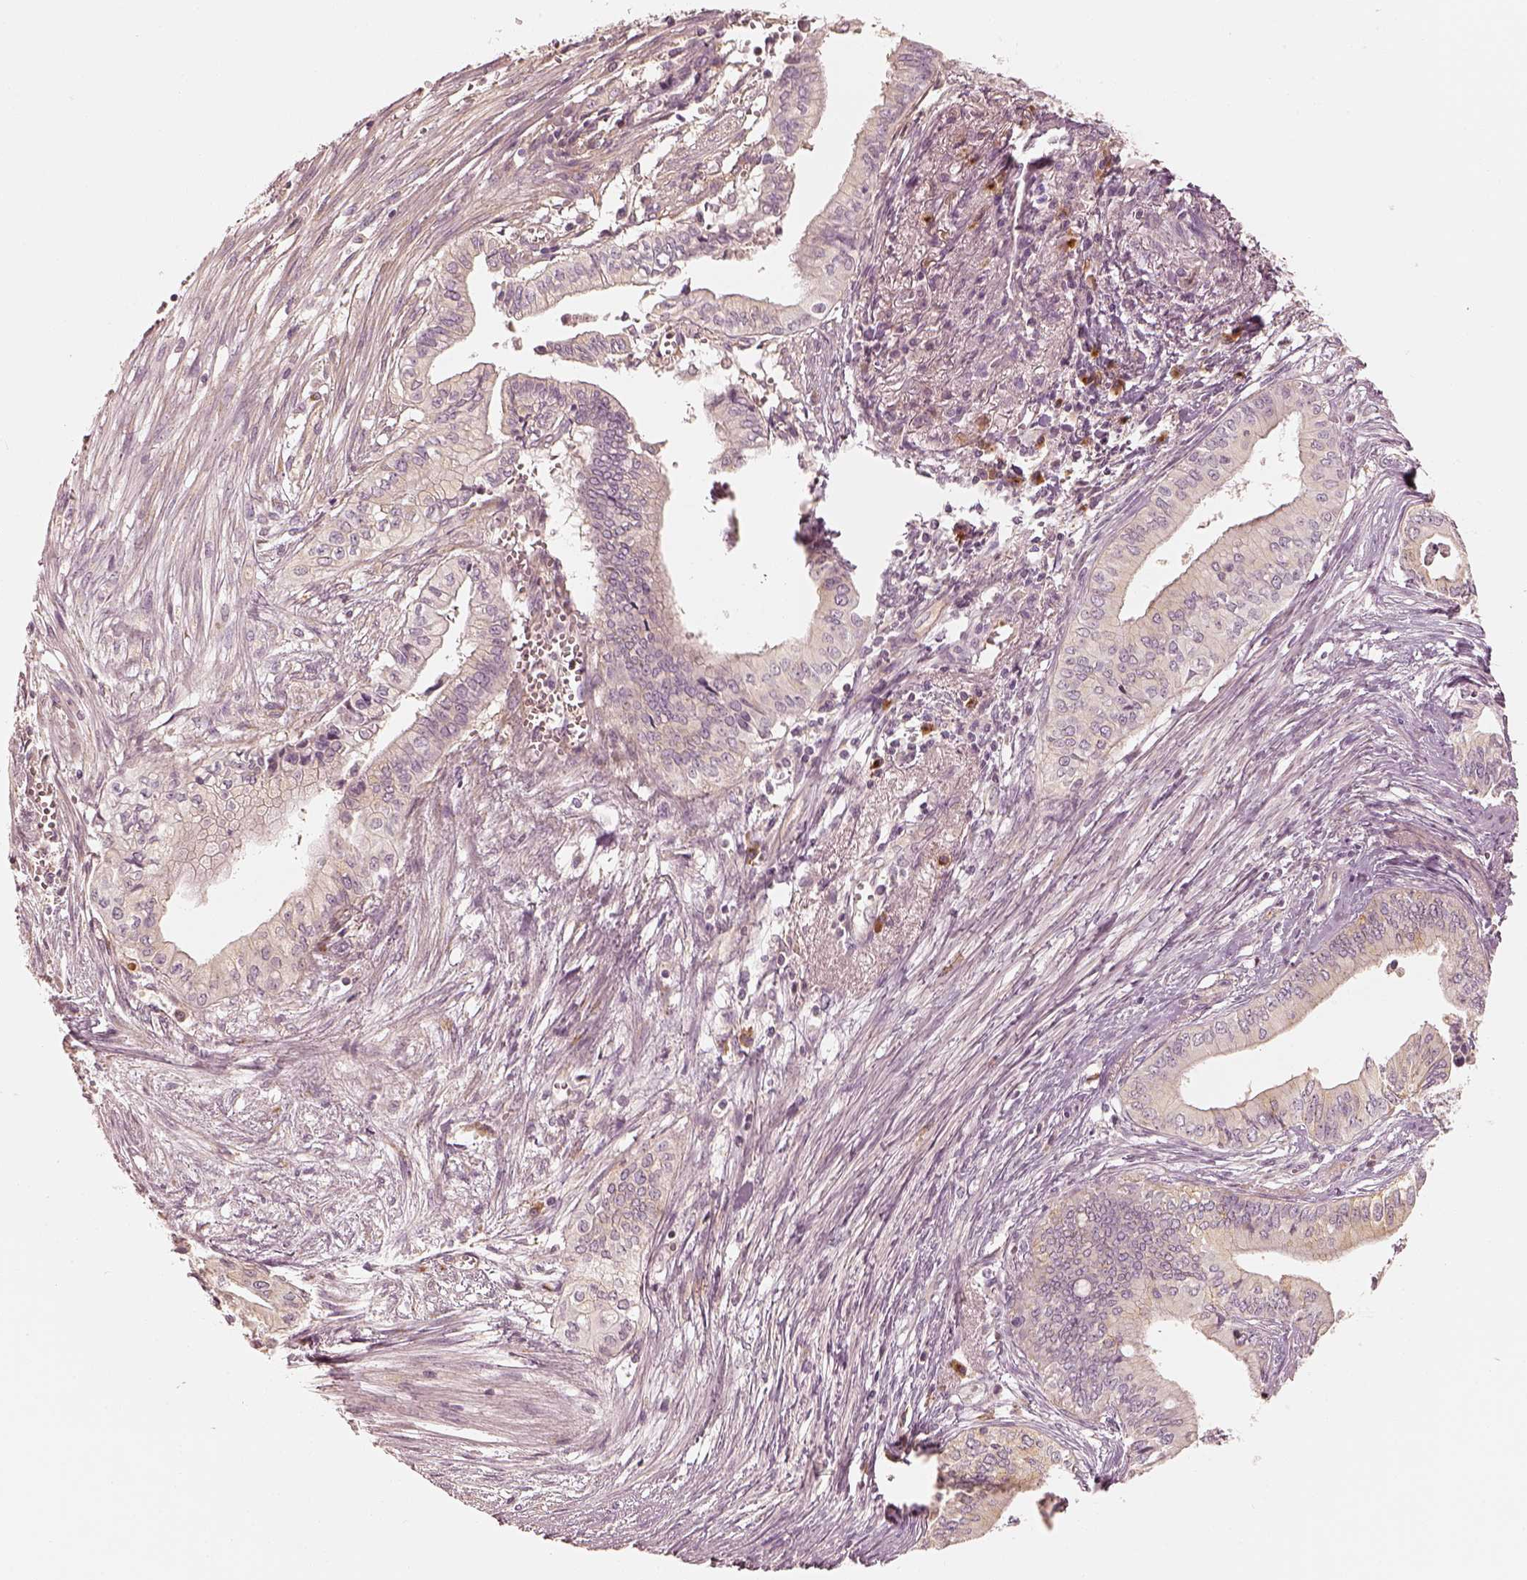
{"staining": {"intensity": "negative", "quantity": "none", "location": "none"}, "tissue": "pancreatic cancer", "cell_type": "Tumor cells", "image_type": "cancer", "snomed": [{"axis": "morphology", "description": "Adenocarcinoma, NOS"}, {"axis": "topography", "description": "Pancreas"}], "caption": "IHC image of neoplastic tissue: human pancreatic adenocarcinoma stained with DAB displays no significant protein positivity in tumor cells.", "gene": "GORASP2", "patient": {"sex": "female", "age": 61}}